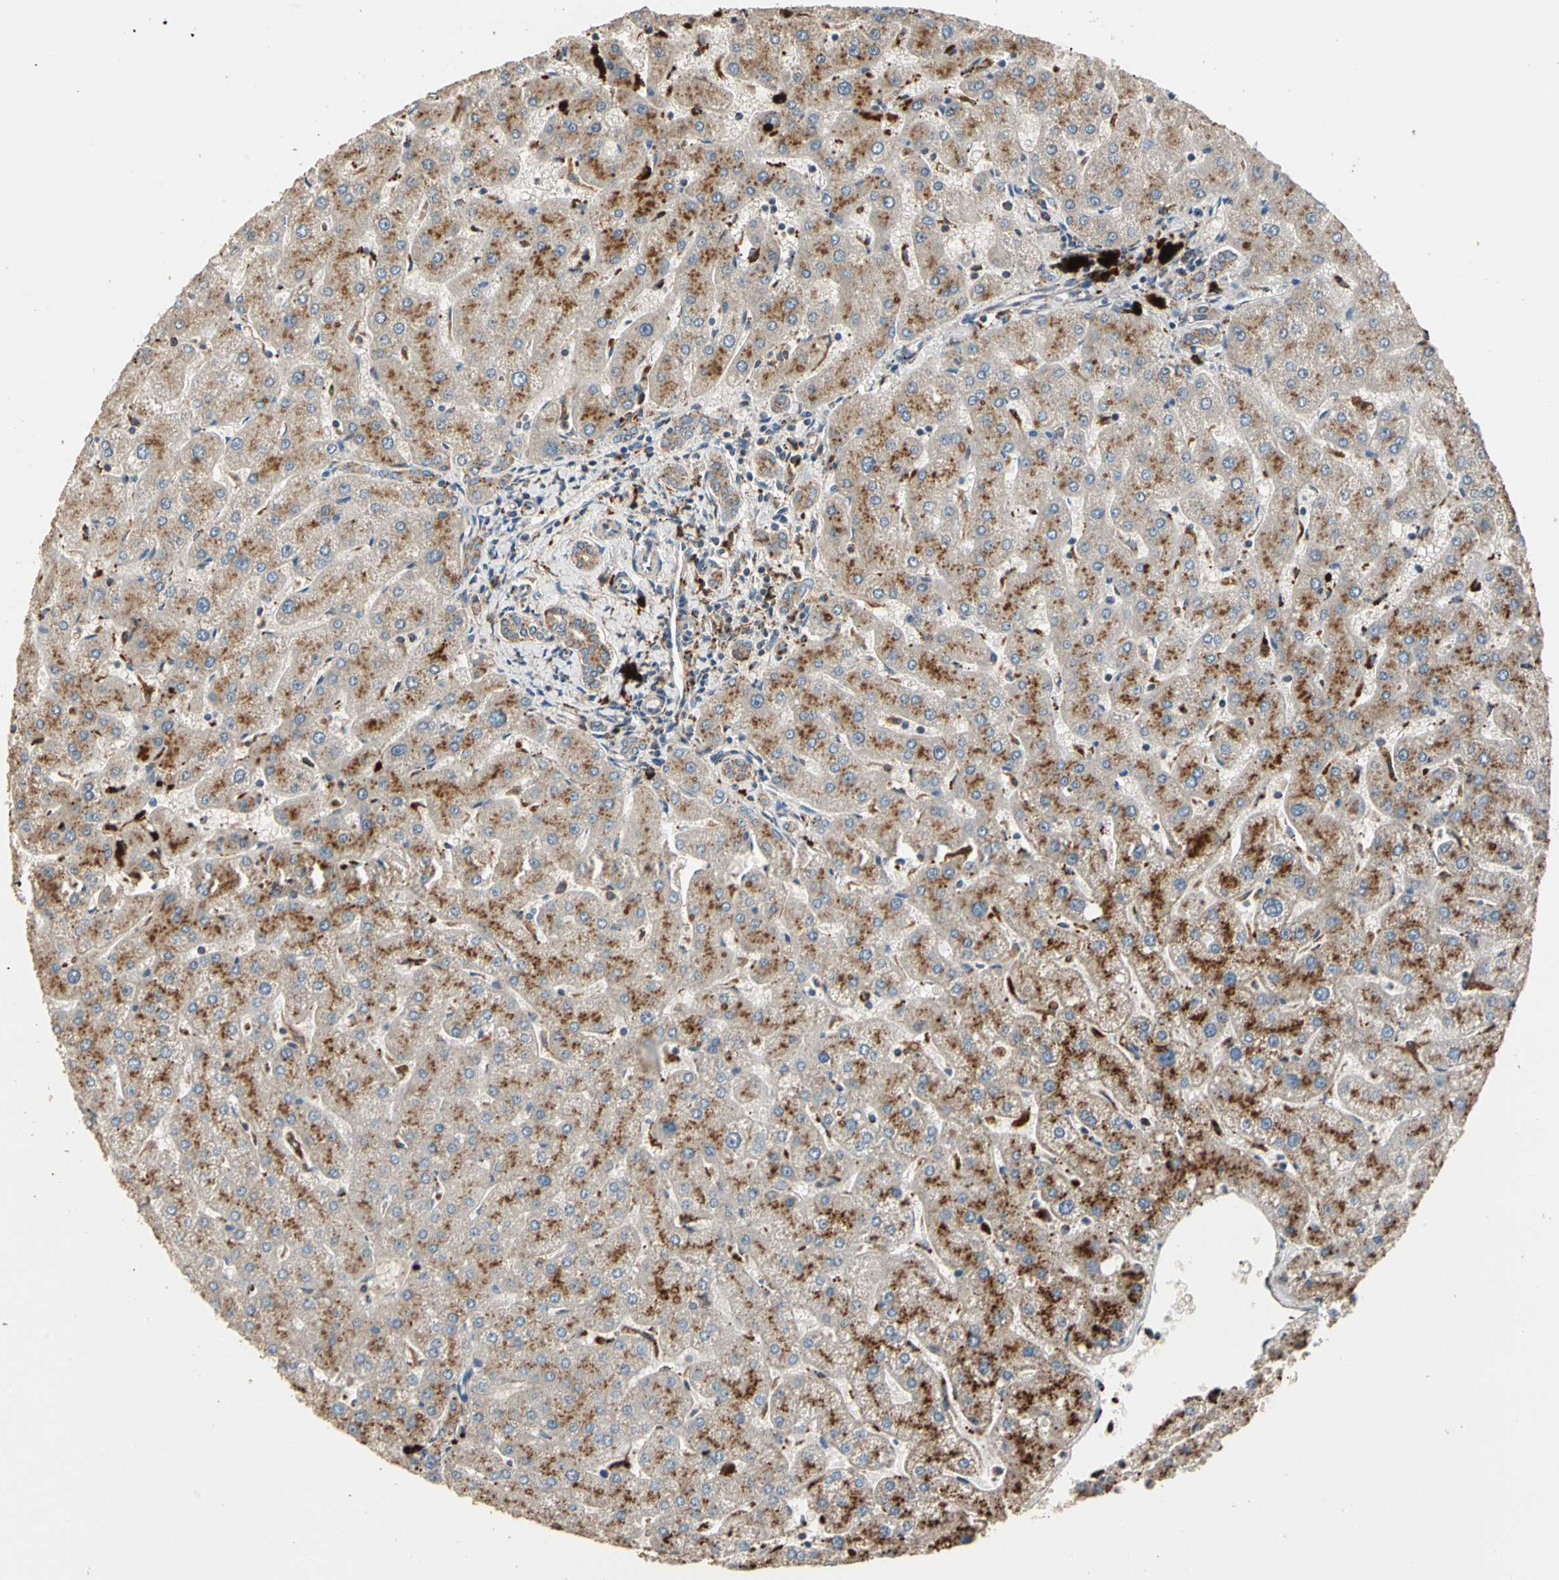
{"staining": {"intensity": "moderate", "quantity": ">75%", "location": "cytoplasmic/membranous"}, "tissue": "liver", "cell_type": "Cholangiocytes", "image_type": "normal", "snomed": [{"axis": "morphology", "description": "Normal tissue, NOS"}, {"axis": "topography", "description": "Liver"}], "caption": "Liver was stained to show a protein in brown. There is medium levels of moderate cytoplasmic/membranous staining in approximately >75% of cholangiocytes. (brown staining indicates protein expression, while blue staining denotes nuclei).", "gene": "GM2A", "patient": {"sex": "male", "age": 67}}